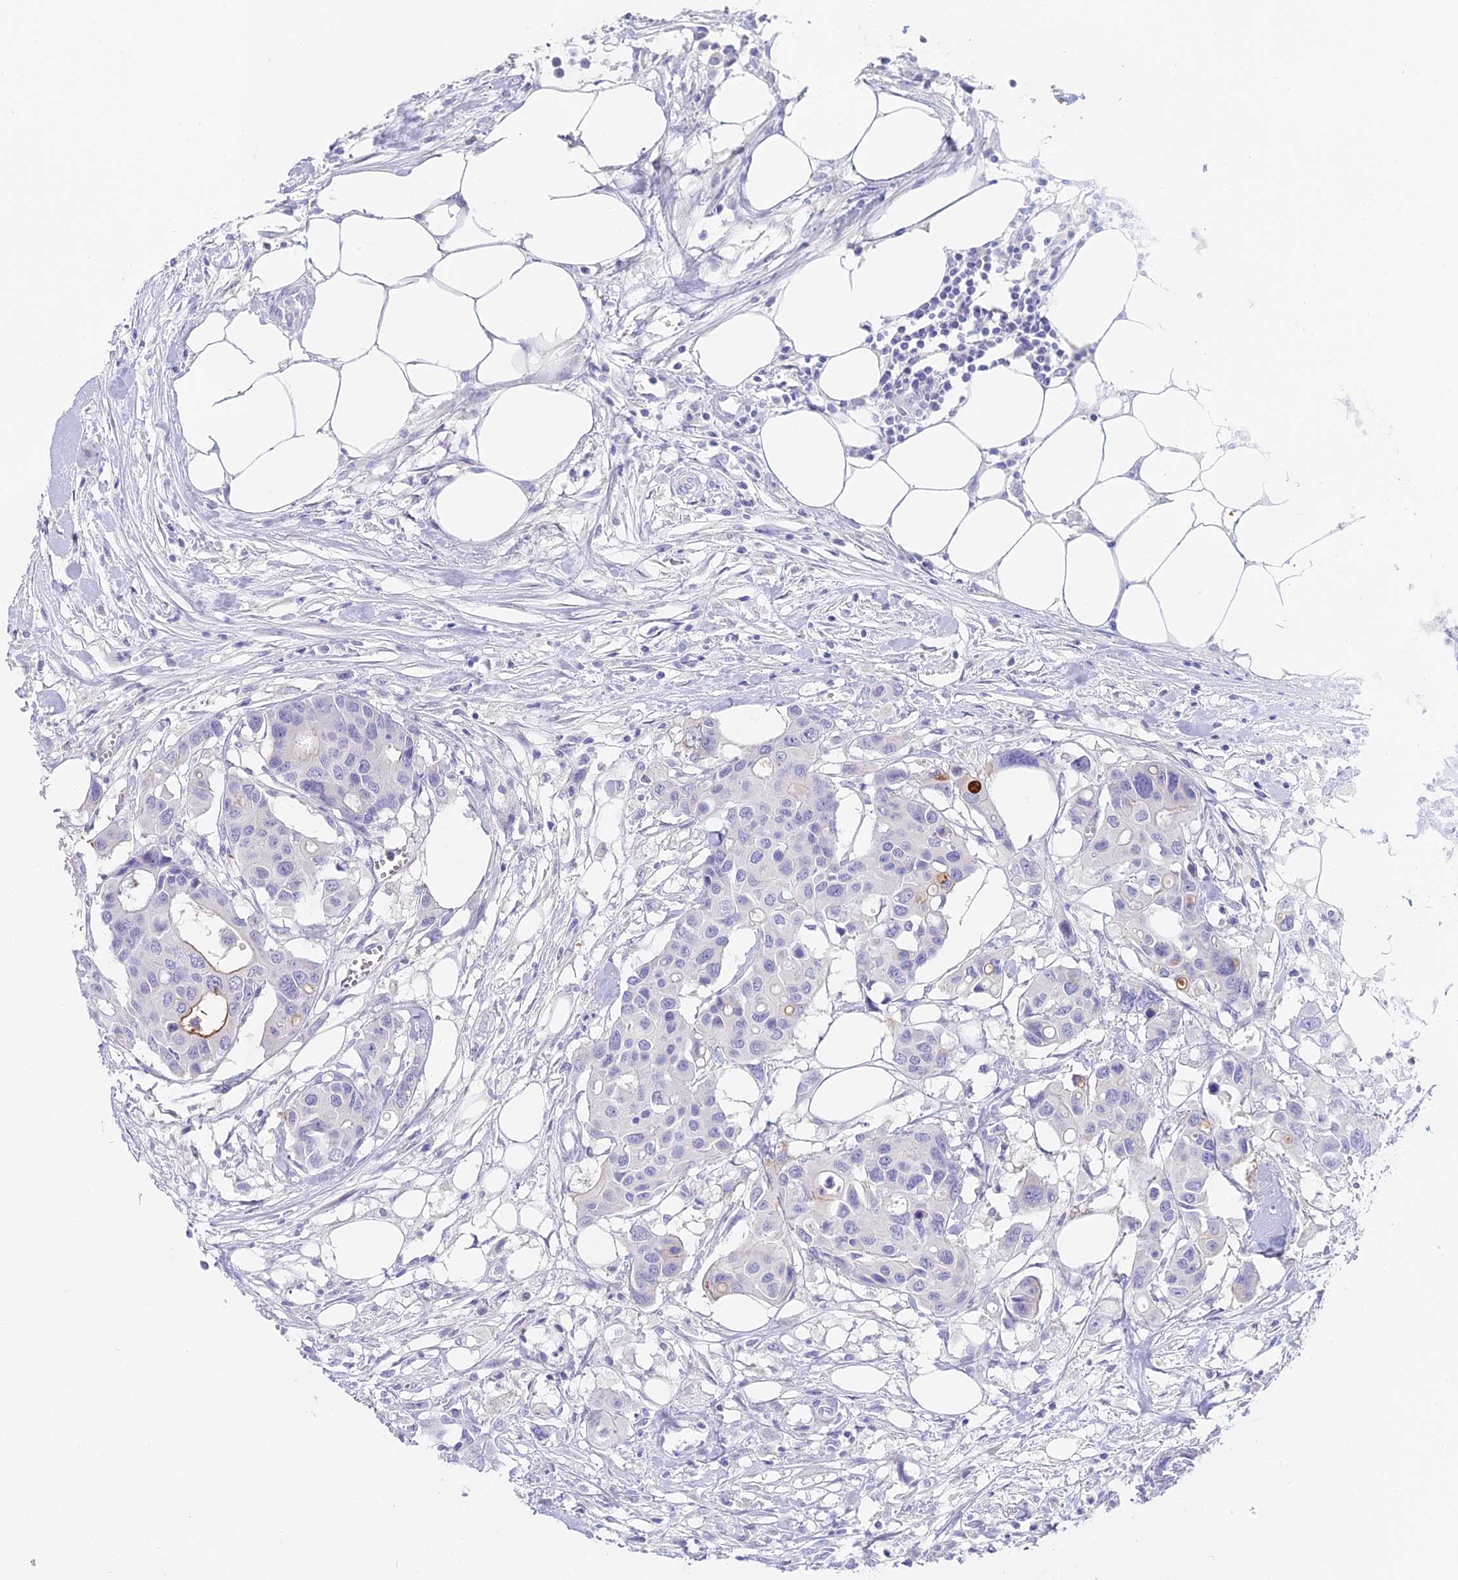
{"staining": {"intensity": "negative", "quantity": "none", "location": "none"}, "tissue": "colorectal cancer", "cell_type": "Tumor cells", "image_type": "cancer", "snomed": [{"axis": "morphology", "description": "Adenocarcinoma, NOS"}, {"axis": "topography", "description": "Colon"}], "caption": "This is a photomicrograph of immunohistochemistry staining of colorectal cancer, which shows no positivity in tumor cells. (DAB IHC visualized using brightfield microscopy, high magnification).", "gene": "ALPP", "patient": {"sex": "male", "age": 77}}